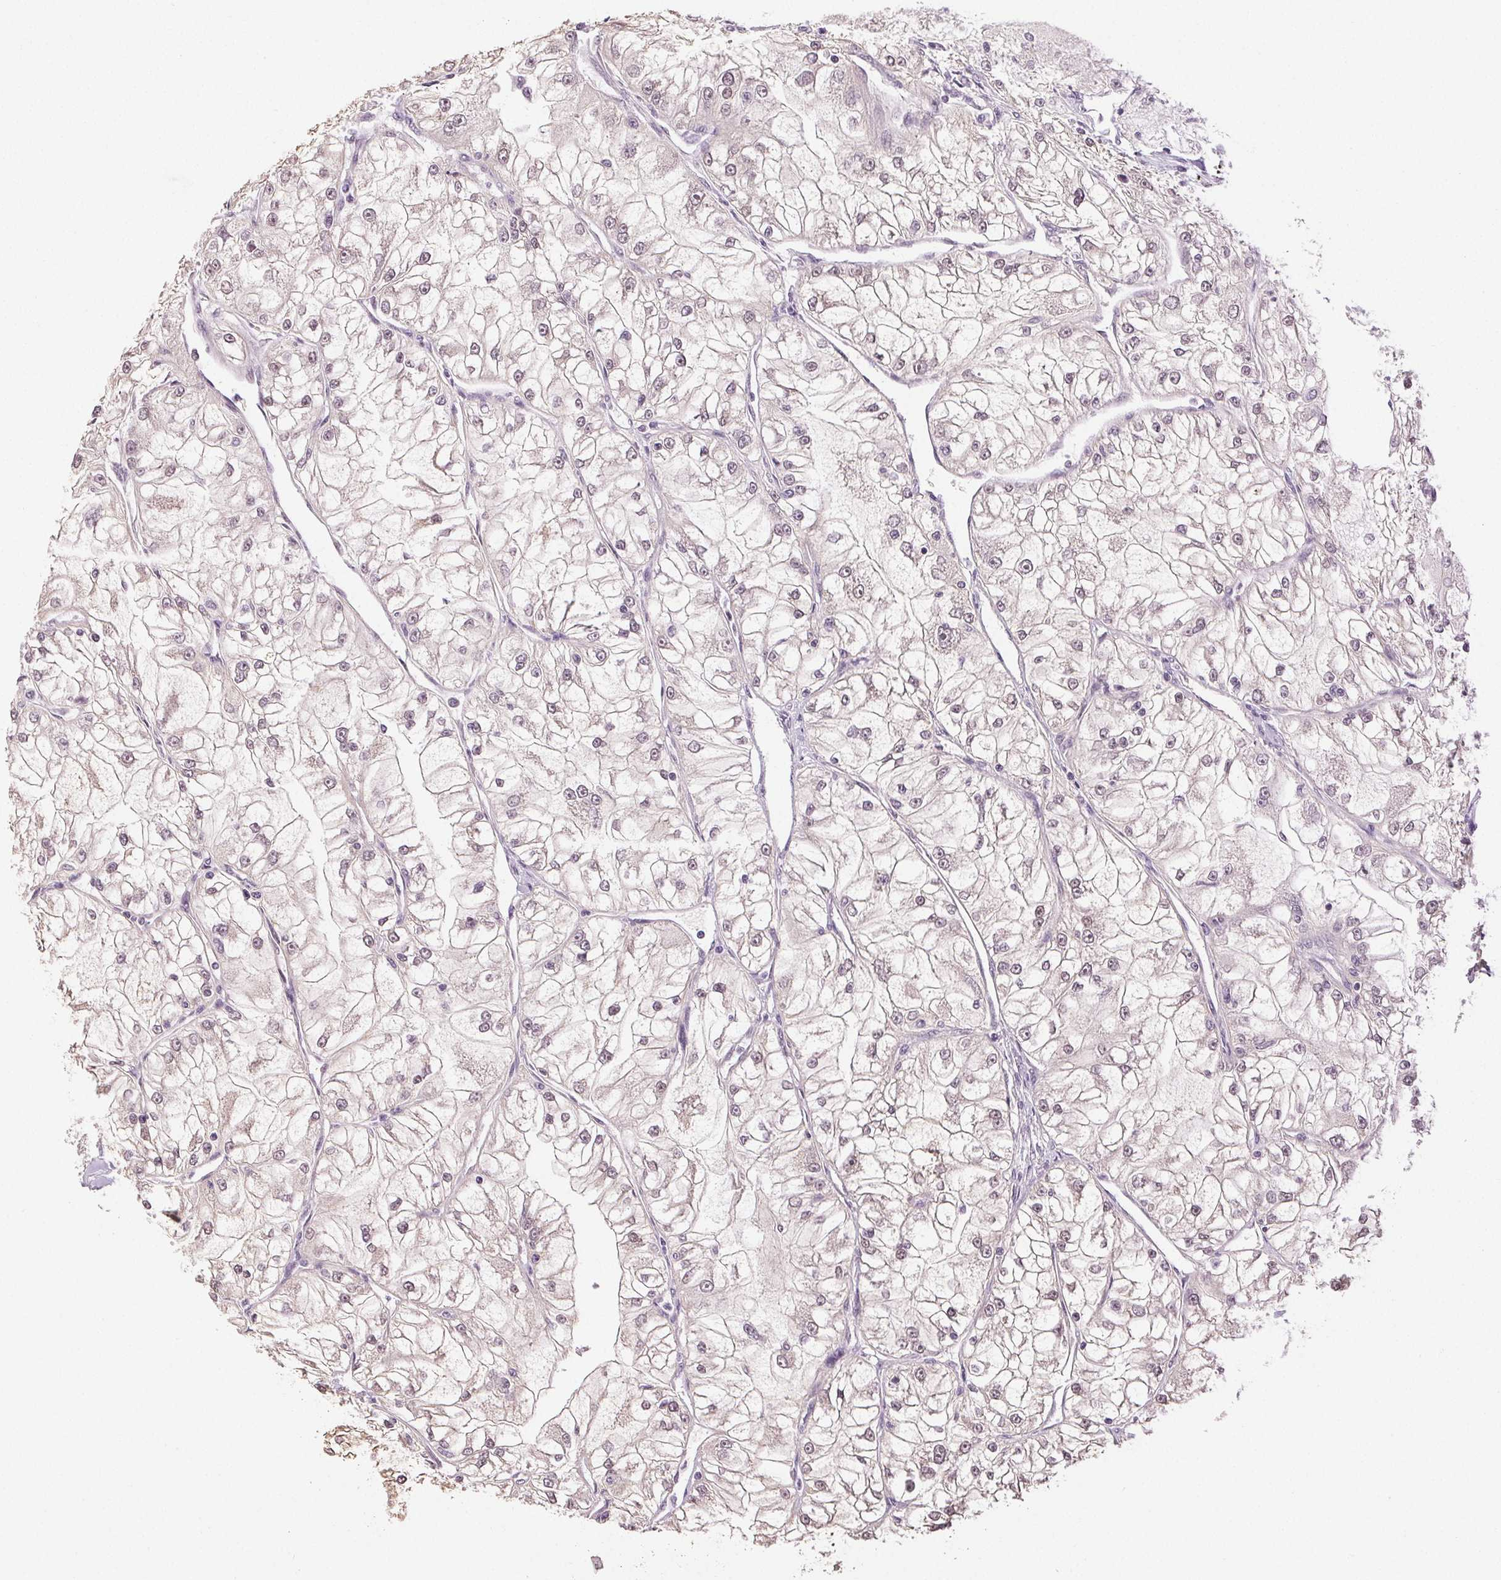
{"staining": {"intensity": "weak", "quantity": "<25%", "location": "nuclear"}, "tissue": "renal cancer", "cell_type": "Tumor cells", "image_type": "cancer", "snomed": [{"axis": "morphology", "description": "Adenocarcinoma, NOS"}, {"axis": "topography", "description": "Kidney"}], "caption": "DAB immunohistochemical staining of renal adenocarcinoma demonstrates no significant staining in tumor cells.", "gene": "PLCB1", "patient": {"sex": "female", "age": 72}}